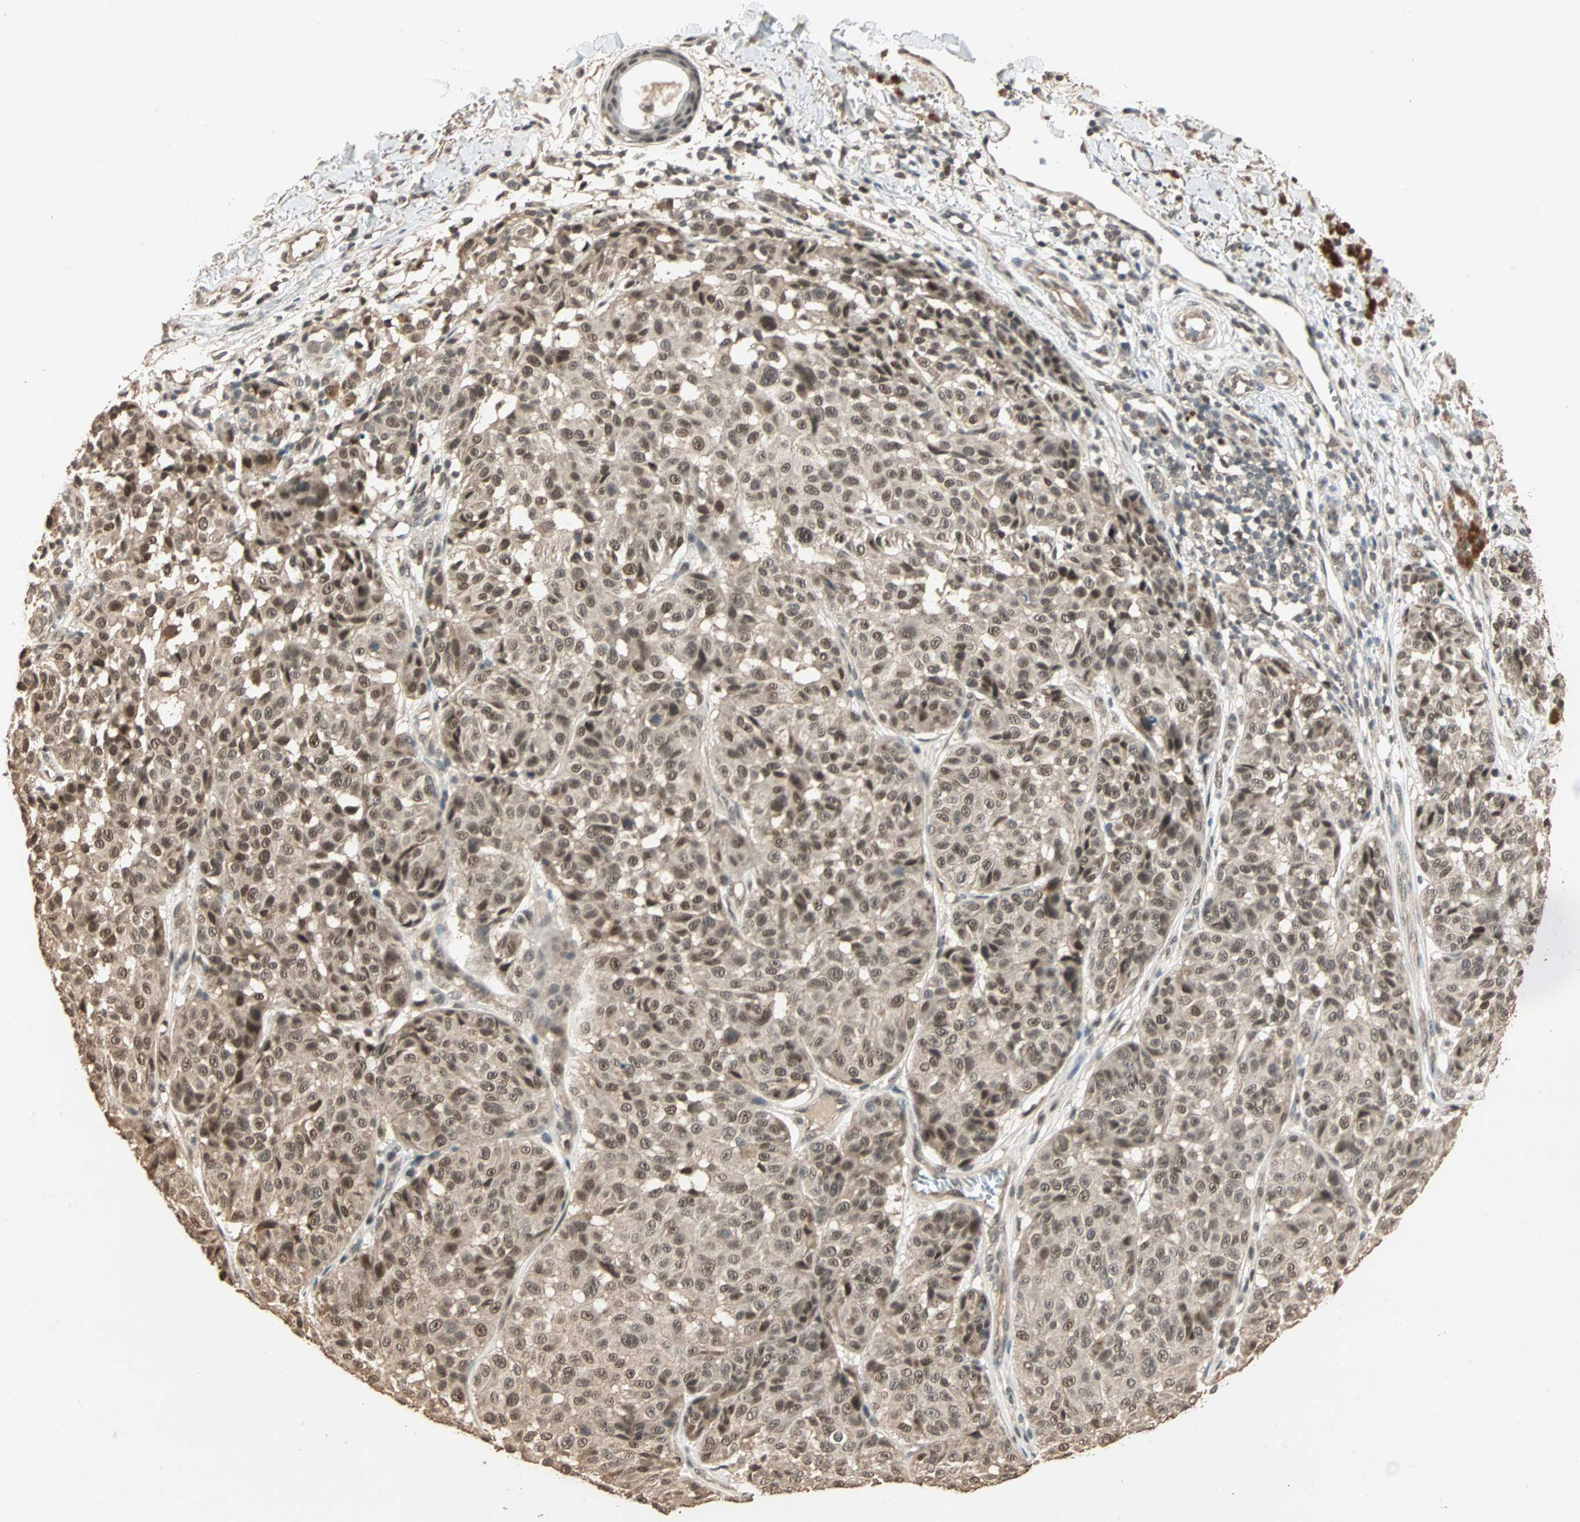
{"staining": {"intensity": "moderate", "quantity": ">75%", "location": "cytoplasmic/membranous,nuclear"}, "tissue": "melanoma", "cell_type": "Tumor cells", "image_type": "cancer", "snomed": [{"axis": "morphology", "description": "Malignant melanoma, NOS"}, {"axis": "topography", "description": "Skin"}], "caption": "DAB immunohistochemical staining of human melanoma exhibits moderate cytoplasmic/membranous and nuclear protein staining in about >75% of tumor cells.", "gene": "ZBTB33", "patient": {"sex": "female", "age": 46}}